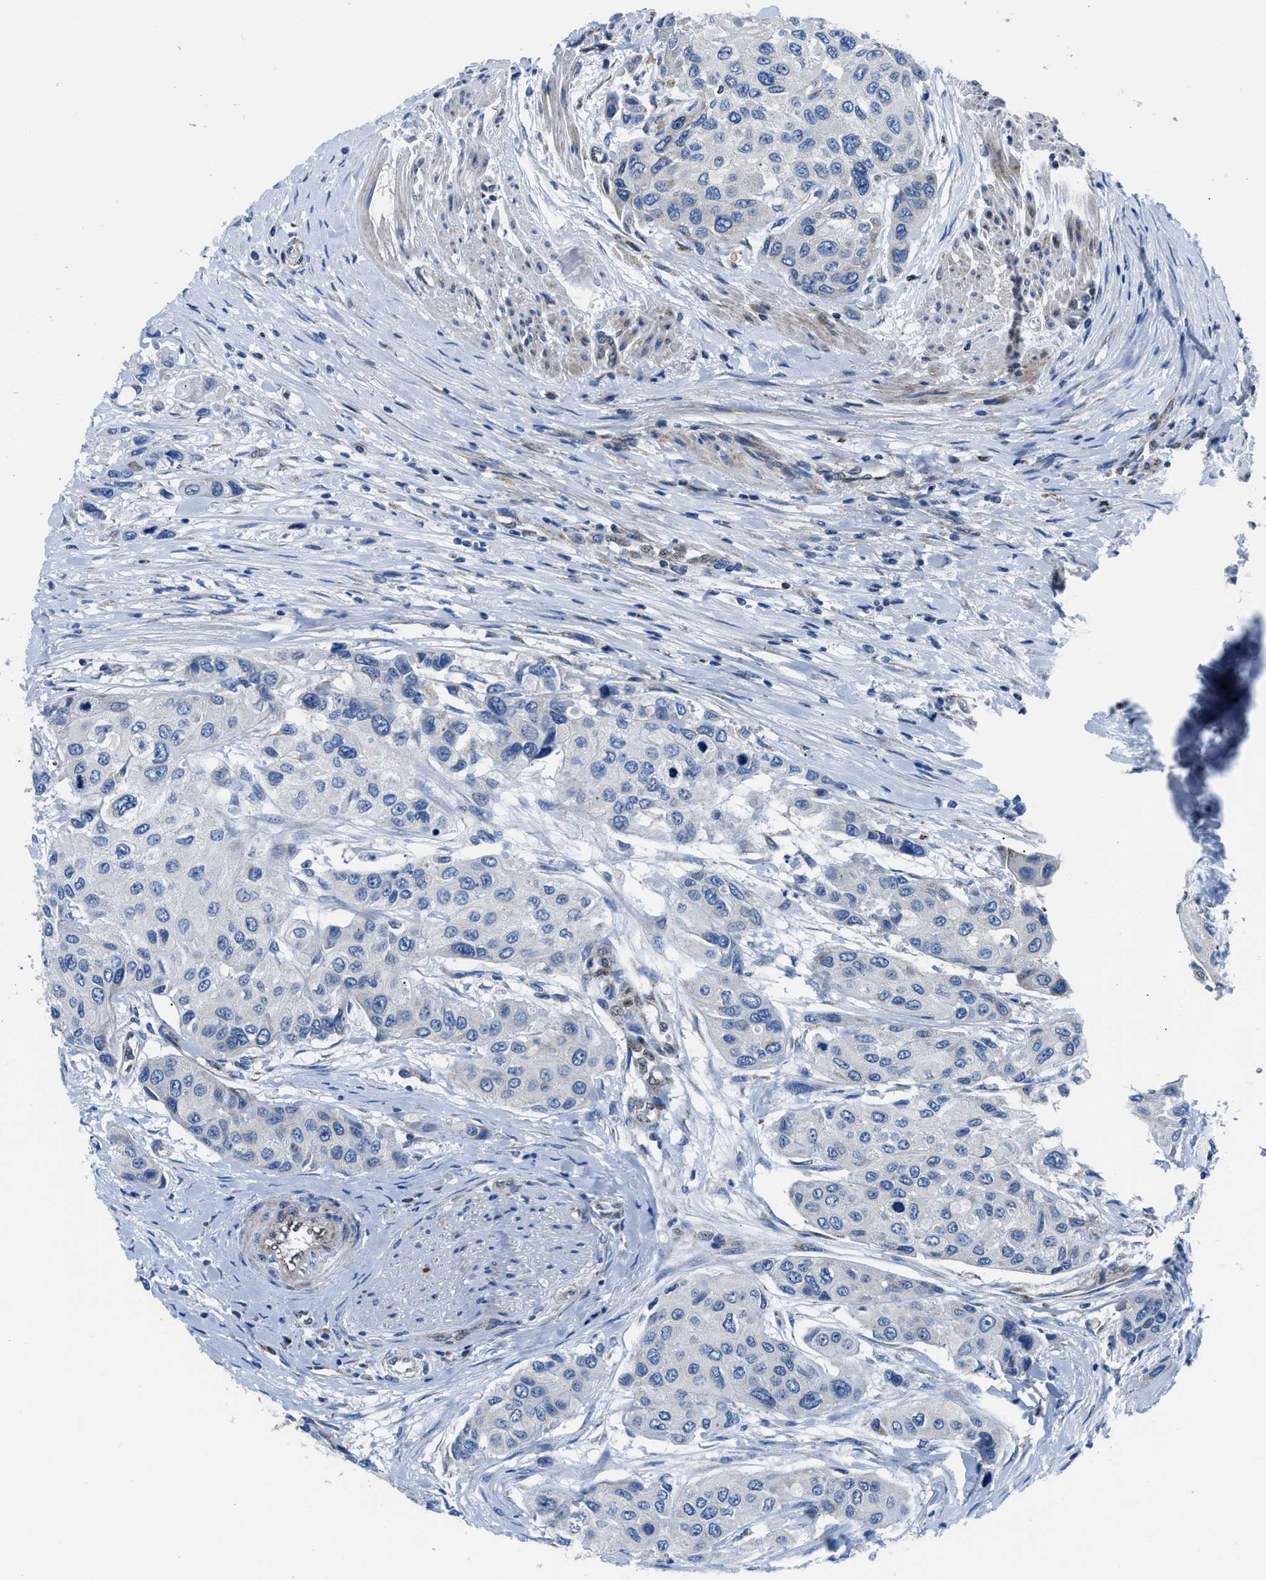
{"staining": {"intensity": "negative", "quantity": "none", "location": "none"}, "tissue": "urothelial cancer", "cell_type": "Tumor cells", "image_type": "cancer", "snomed": [{"axis": "morphology", "description": "Urothelial carcinoma, High grade"}, {"axis": "topography", "description": "Urinary bladder"}], "caption": "Immunohistochemical staining of human high-grade urothelial carcinoma reveals no significant positivity in tumor cells.", "gene": "LMO2", "patient": {"sex": "female", "age": 56}}